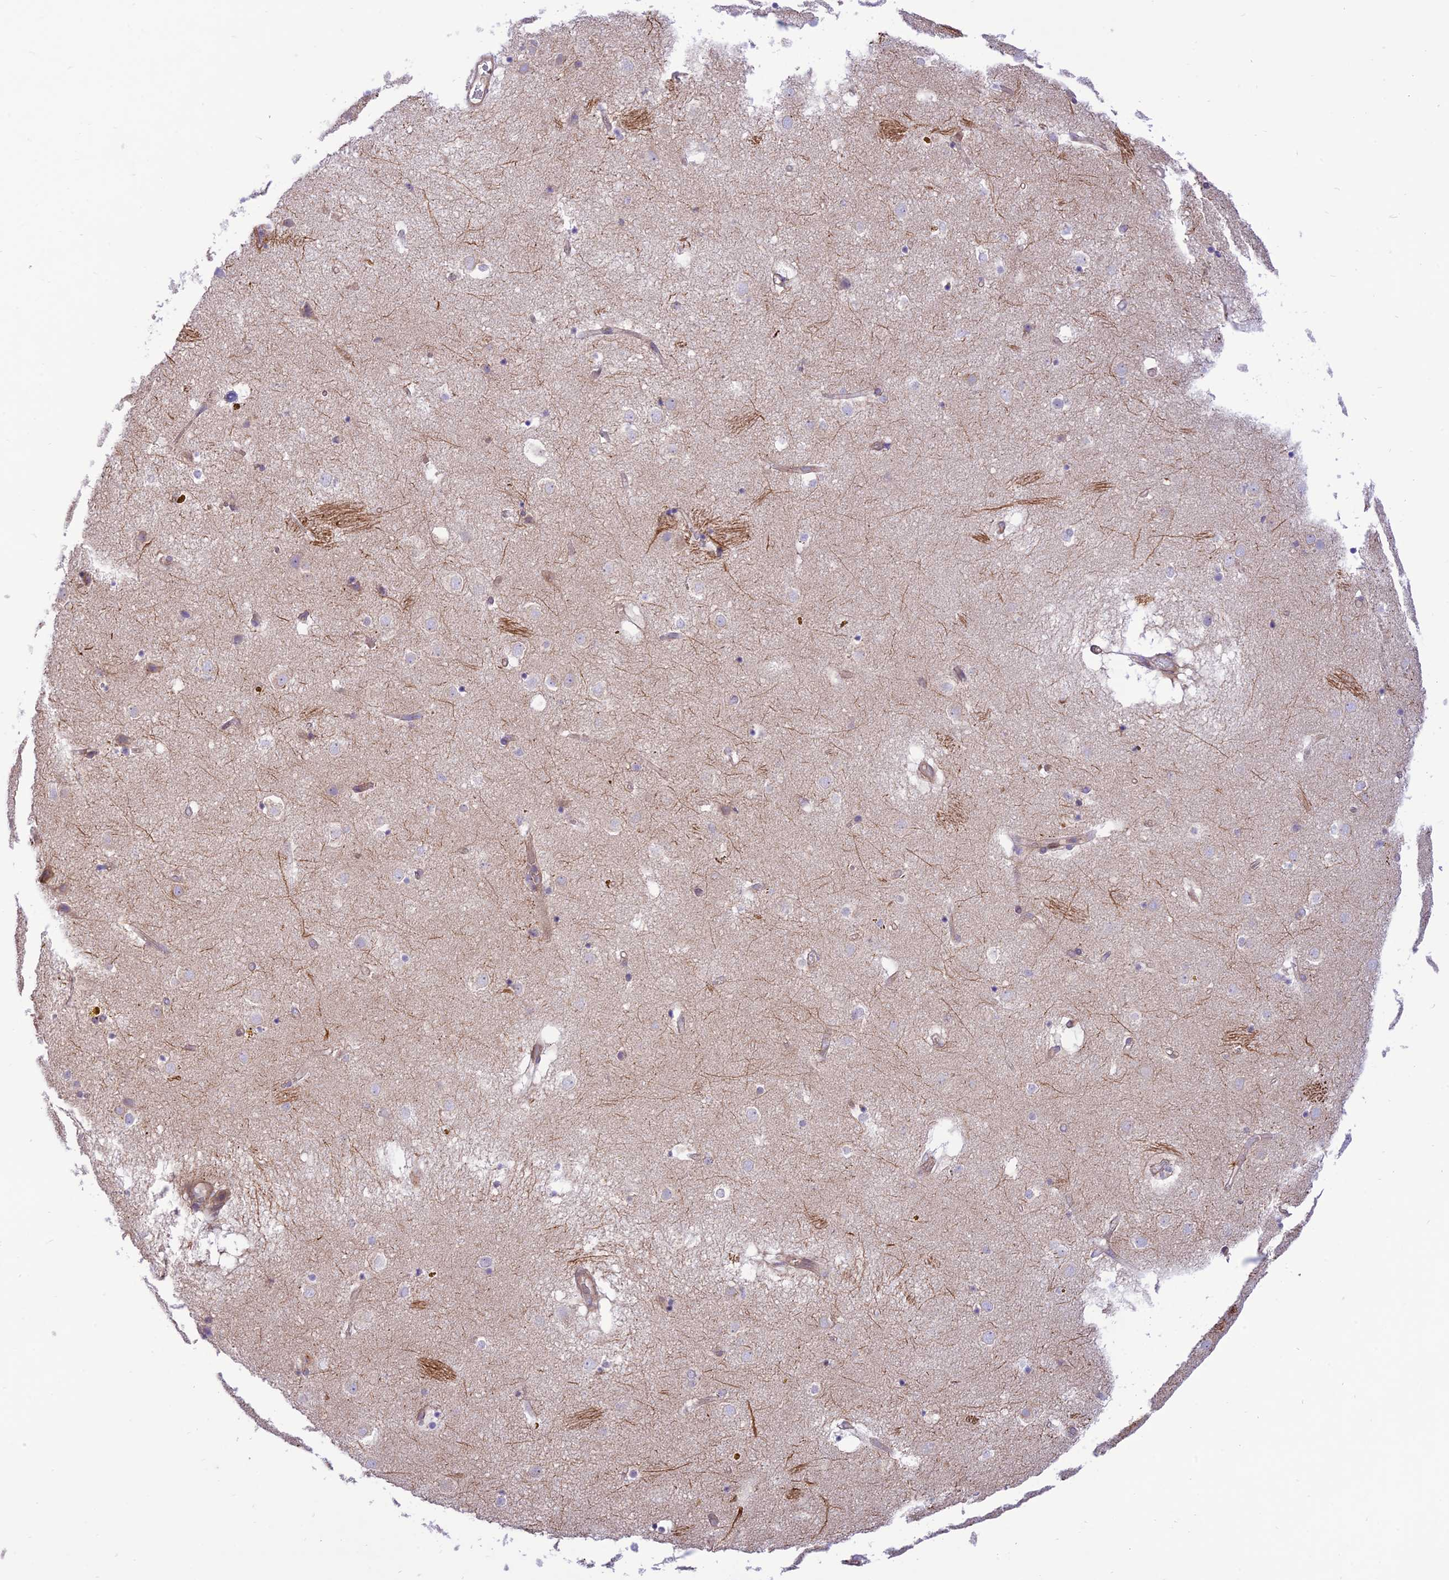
{"staining": {"intensity": "negative", "quantity": "none", "location": "none"}, "tissue": "caudate", "cell_type": "Glial cells", "image_type": "normal", "snomed": [{"axis": "morphology", "description": "Normal tissue, NOS"}, {"axis": "topography", "description": "Lateral ventricle wall"}], "caption": "Image shows no significant protein staining in glial cells of benign caudate. (DAB immunohistochemistry (IHC) with hematoxylin counter stain).", "gene": "KCNAB1", "patient": {"sex": "male", "age": 70}}